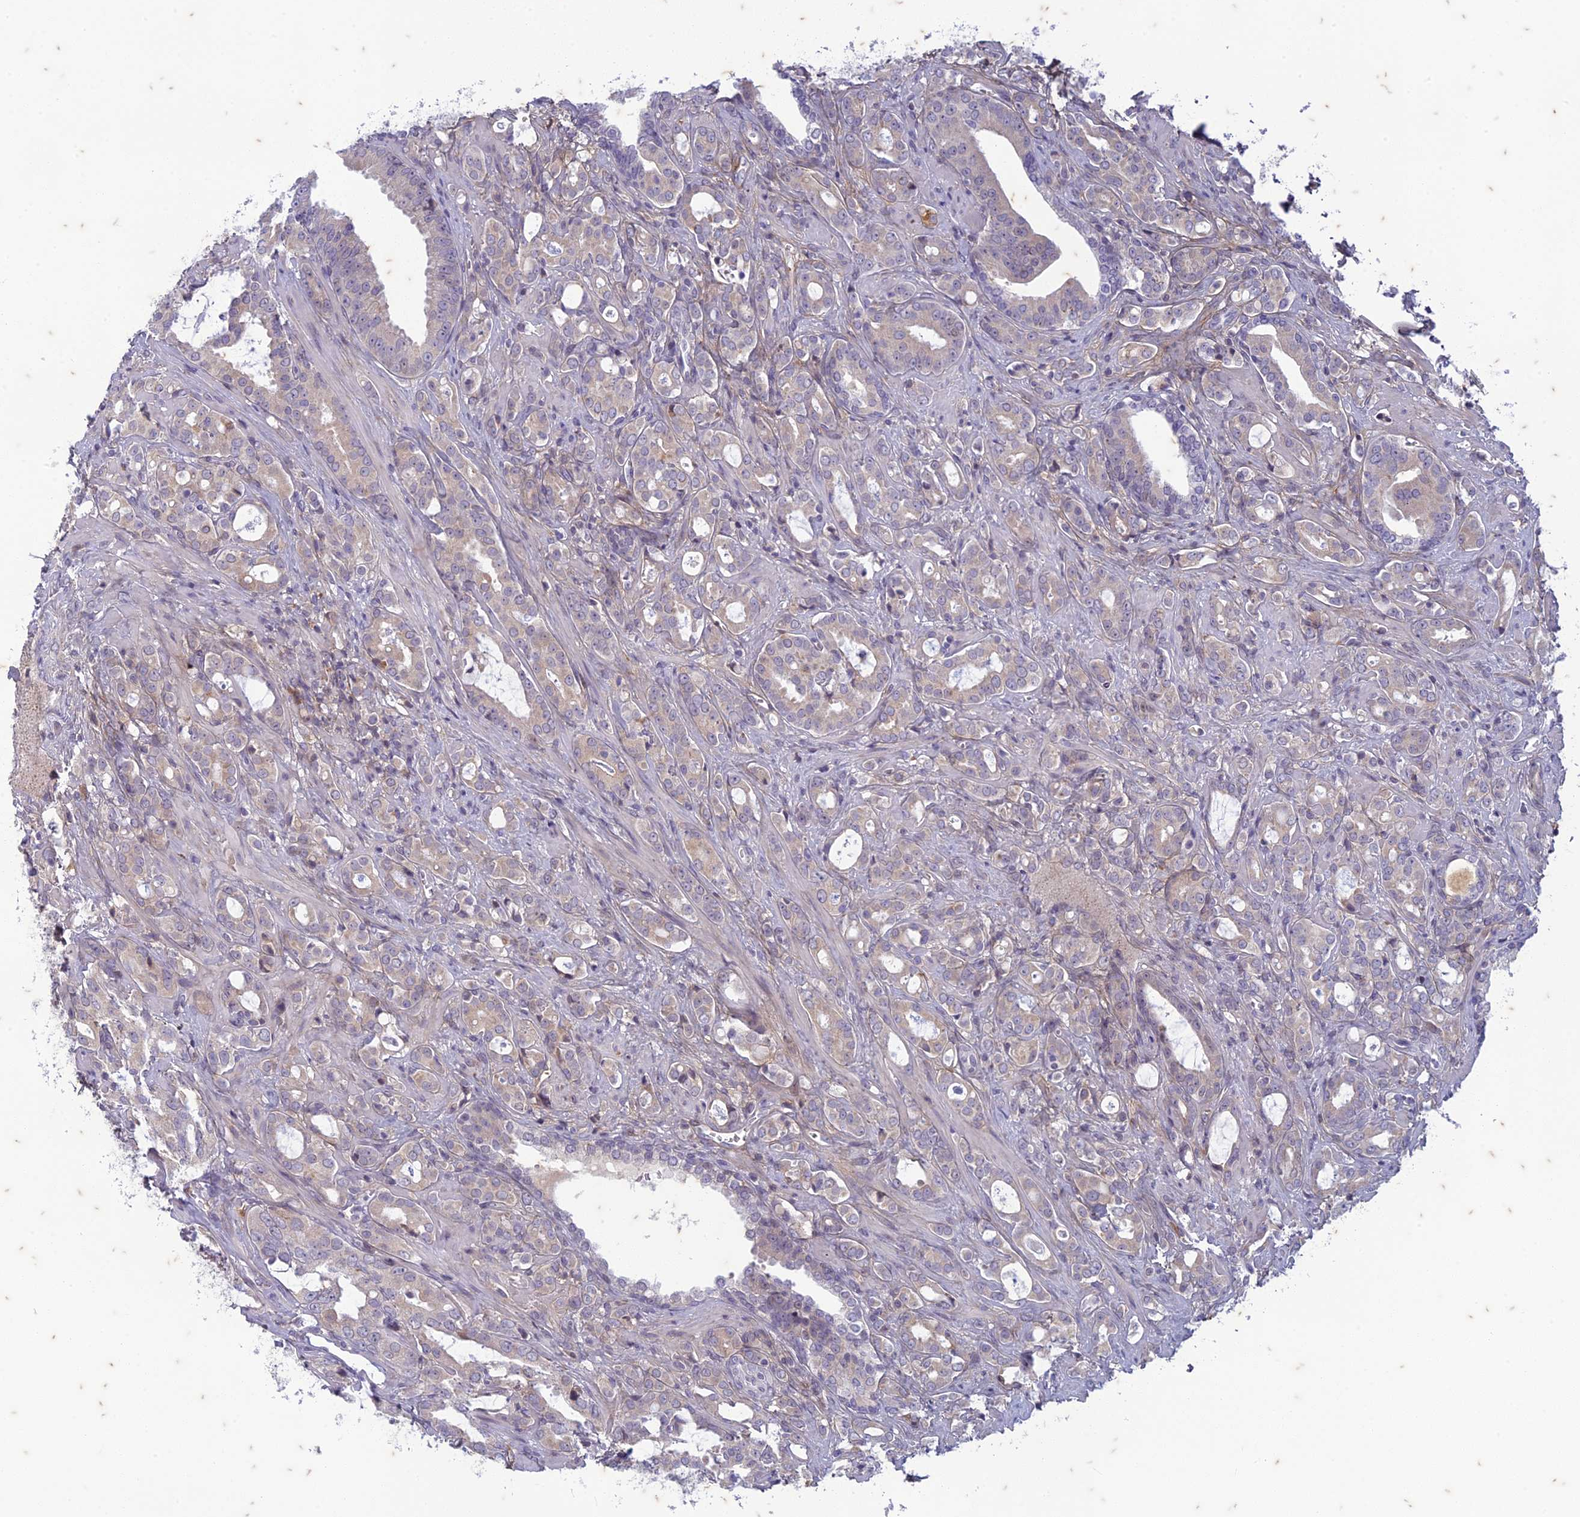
{"staining": {"intensity": "negative", "quantity": "none", "location": "none"}, "tissue": "prostate cancer", "cell_type": "Tumor cells", "image_type": "cancer", "snomed": [{"axis": "morphology", "description": "Adenocarcinoma, High grade"}, {"axis": "topography", "description": "Prostate"}], "caption": "Prostate cancer (adenocarcinoma (high-grade)) was stained to show a protein in brown. There is no significant staining in tumor cells. (Stains: DAB (3,3'-diaminobenzidine) immunohistochemistry with hematoxylin counter stain, Microscopy: brightfield microscopy at high magnification).", "gene": "PABPN1L", "patient": {"sex": "male", "age": 72}}